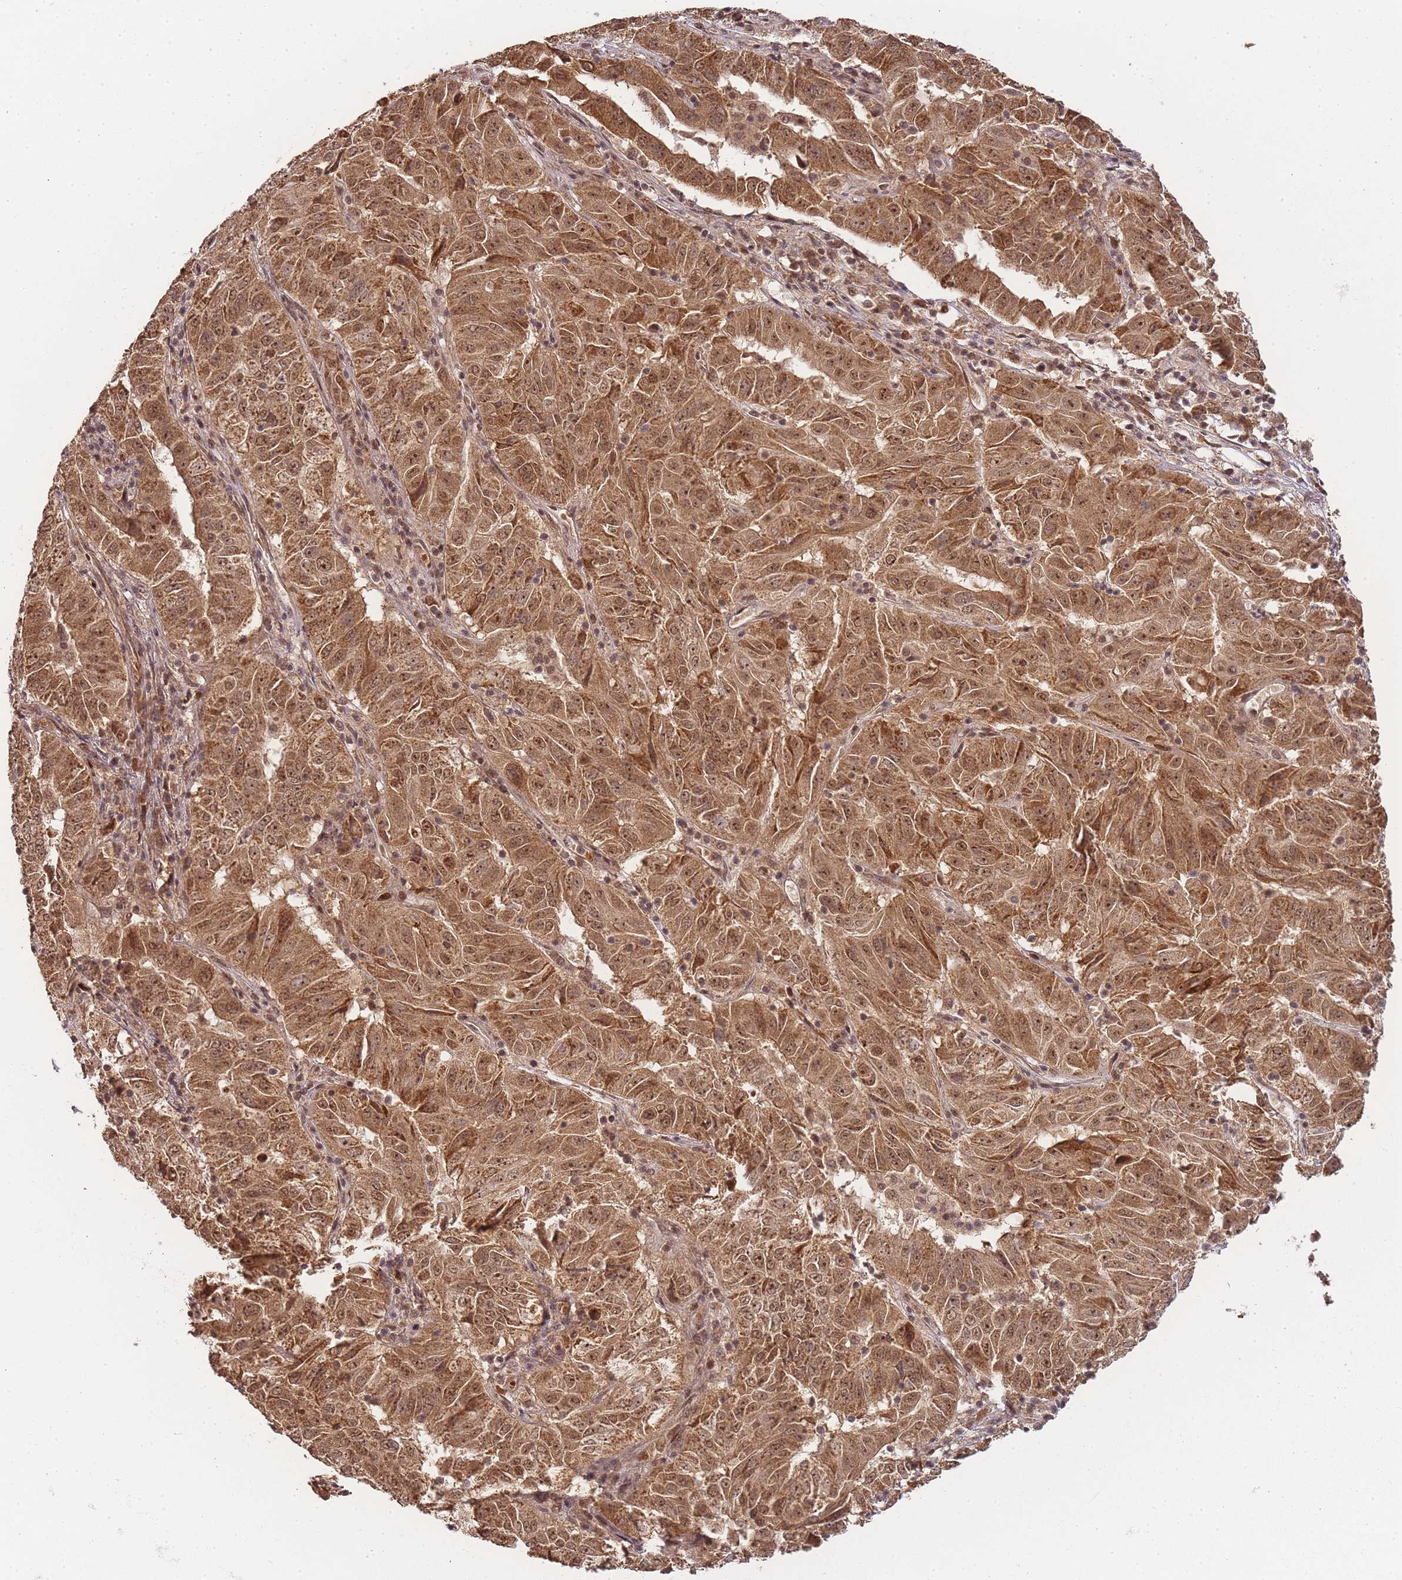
{"staining": {"intensity": "moderate", "quantity": ">75%", "location": "cytoplasmic/membranous,nuclear"}, "tissue": "pancreatic cancer", "cell_type": "Tumor cells", "image_type": "cancer", "snomed": [{"axis": "morphology", "description": "Adenocarcinoma, NOS"}, {"axis": "topography", "description": "Pancreas"}], "caption": "An IHC photomicrograph of neoplastic tissue is shown. Protein staining in brown shows moderate cytoplasmic/membranous and nuclear positivity in pancreatic cancer (adenocarcinoma) within tumor cells.", "gene": "ZNF497", "patient": {"sex": "male", "age": 63}}